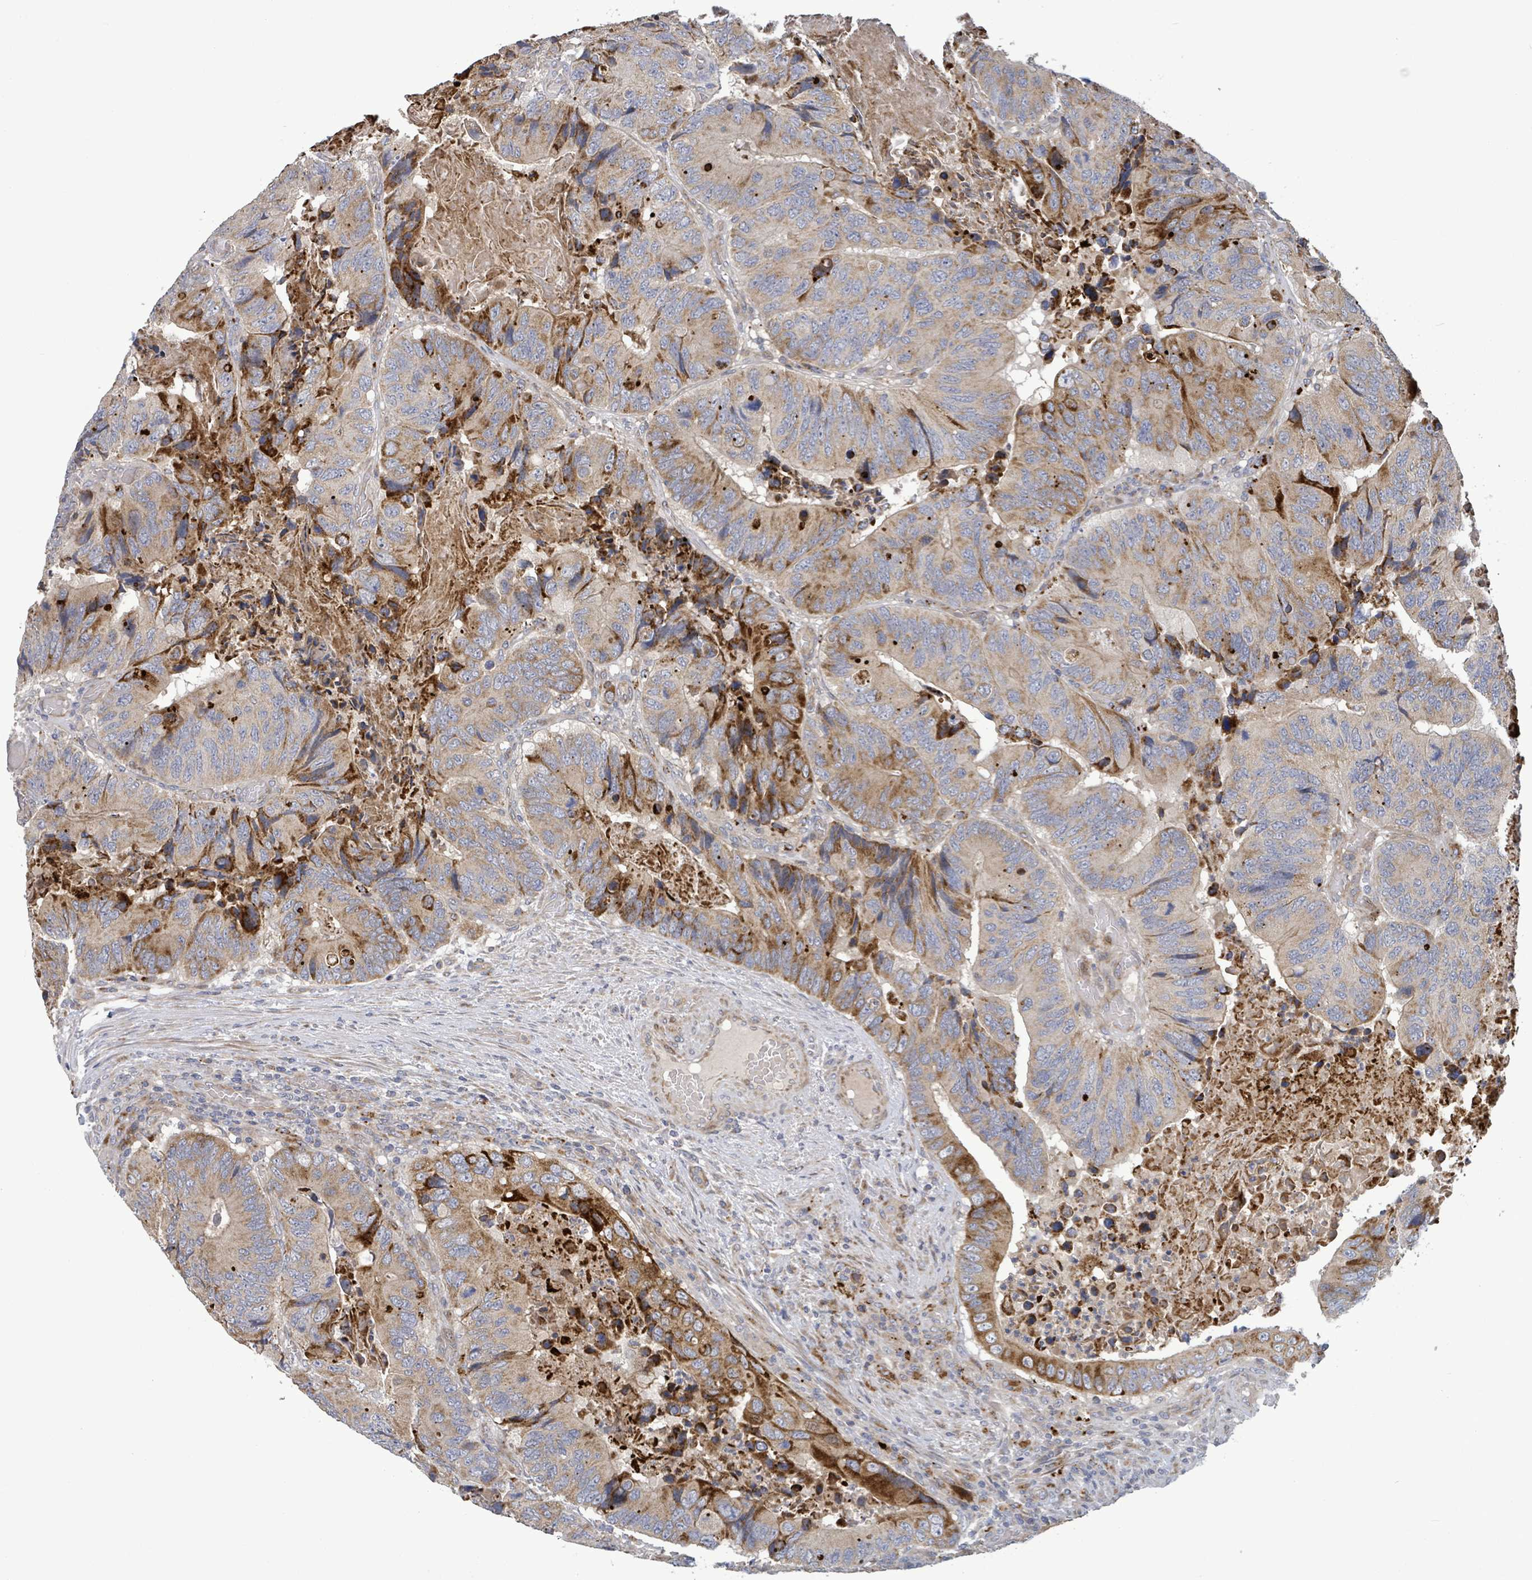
{"staining": {"intensity": "moderate", "quantity": "25%-75%", "location": "cytoplasmic/membranous"}, "tissue": "colorectal cancer", "cell_type": "Tumor cells", "image_type": "cancer", "snomed": [{"axis": "morphology", "description": "Adenocarcinoma, NOS"}, {"axis": "topography", "description": "Colon"}], "caption": "Protein expression by immunohistochemistry (IHC) reveals moderate cytoplasmic/membranous expression in about 25%-75% of tumor cells in colorectal cancer (adenocarcinoma).", "gene": "DIPK2A", "patient": {"sex": "male", "age": 84}}